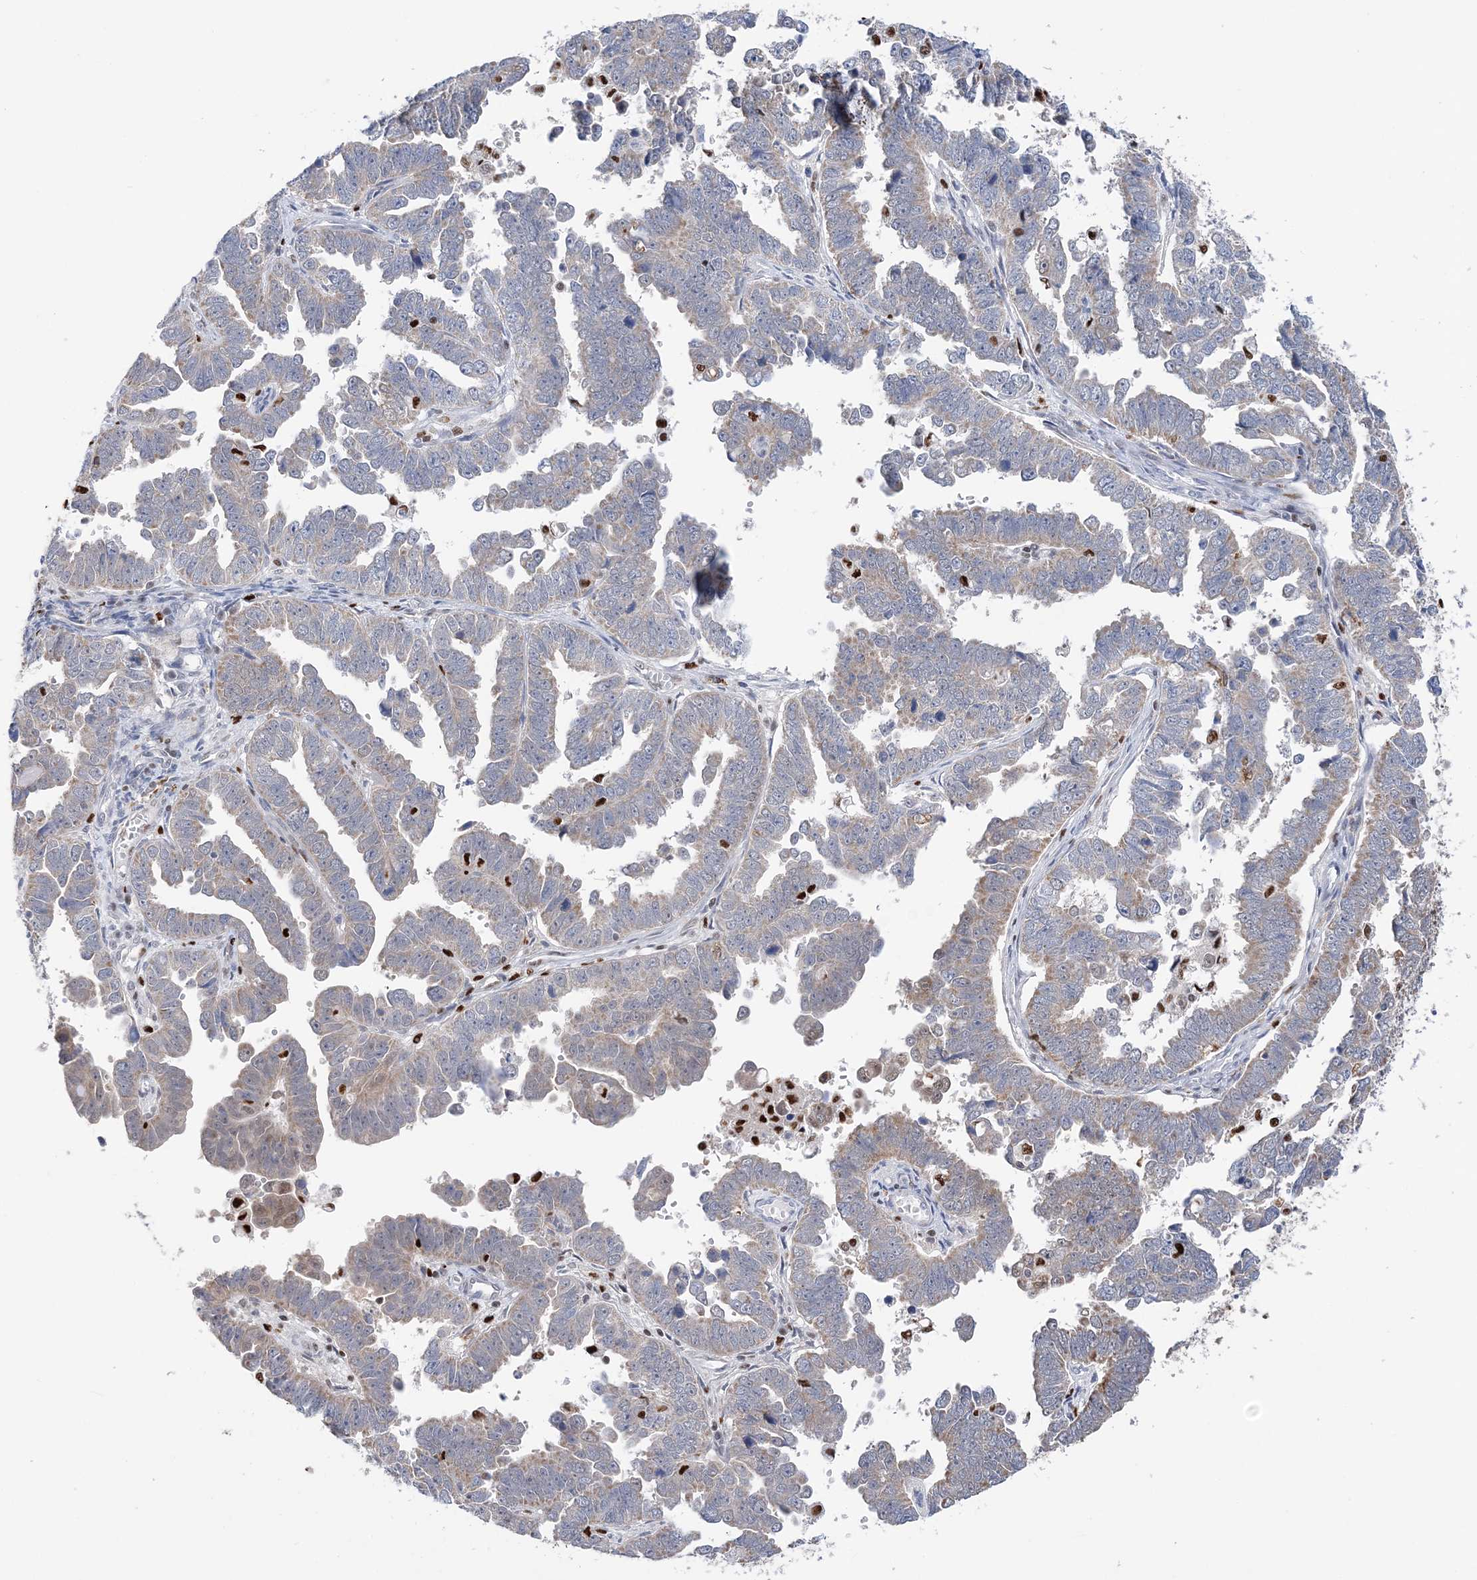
{"staining": {"intensity": "weak", "quantity": "<25%", "location": "cytoplasmic/membranous"}, "tissue": "endometrial cancer", "cell_type": "Tumor cells", "image_type": "cancer", "snomed": [{"axis": "morphology", "description": "Adenocarcinoma, NOS"}, {"axis": "topography", "description": "Endometrium"}], "caption": "Micrograph shows no significant protein positivity in tumor cells of endometrial cancer (adenocarcinoma).", "gene": "NIT2", "patient": {"sex": "female", "age": 75}}